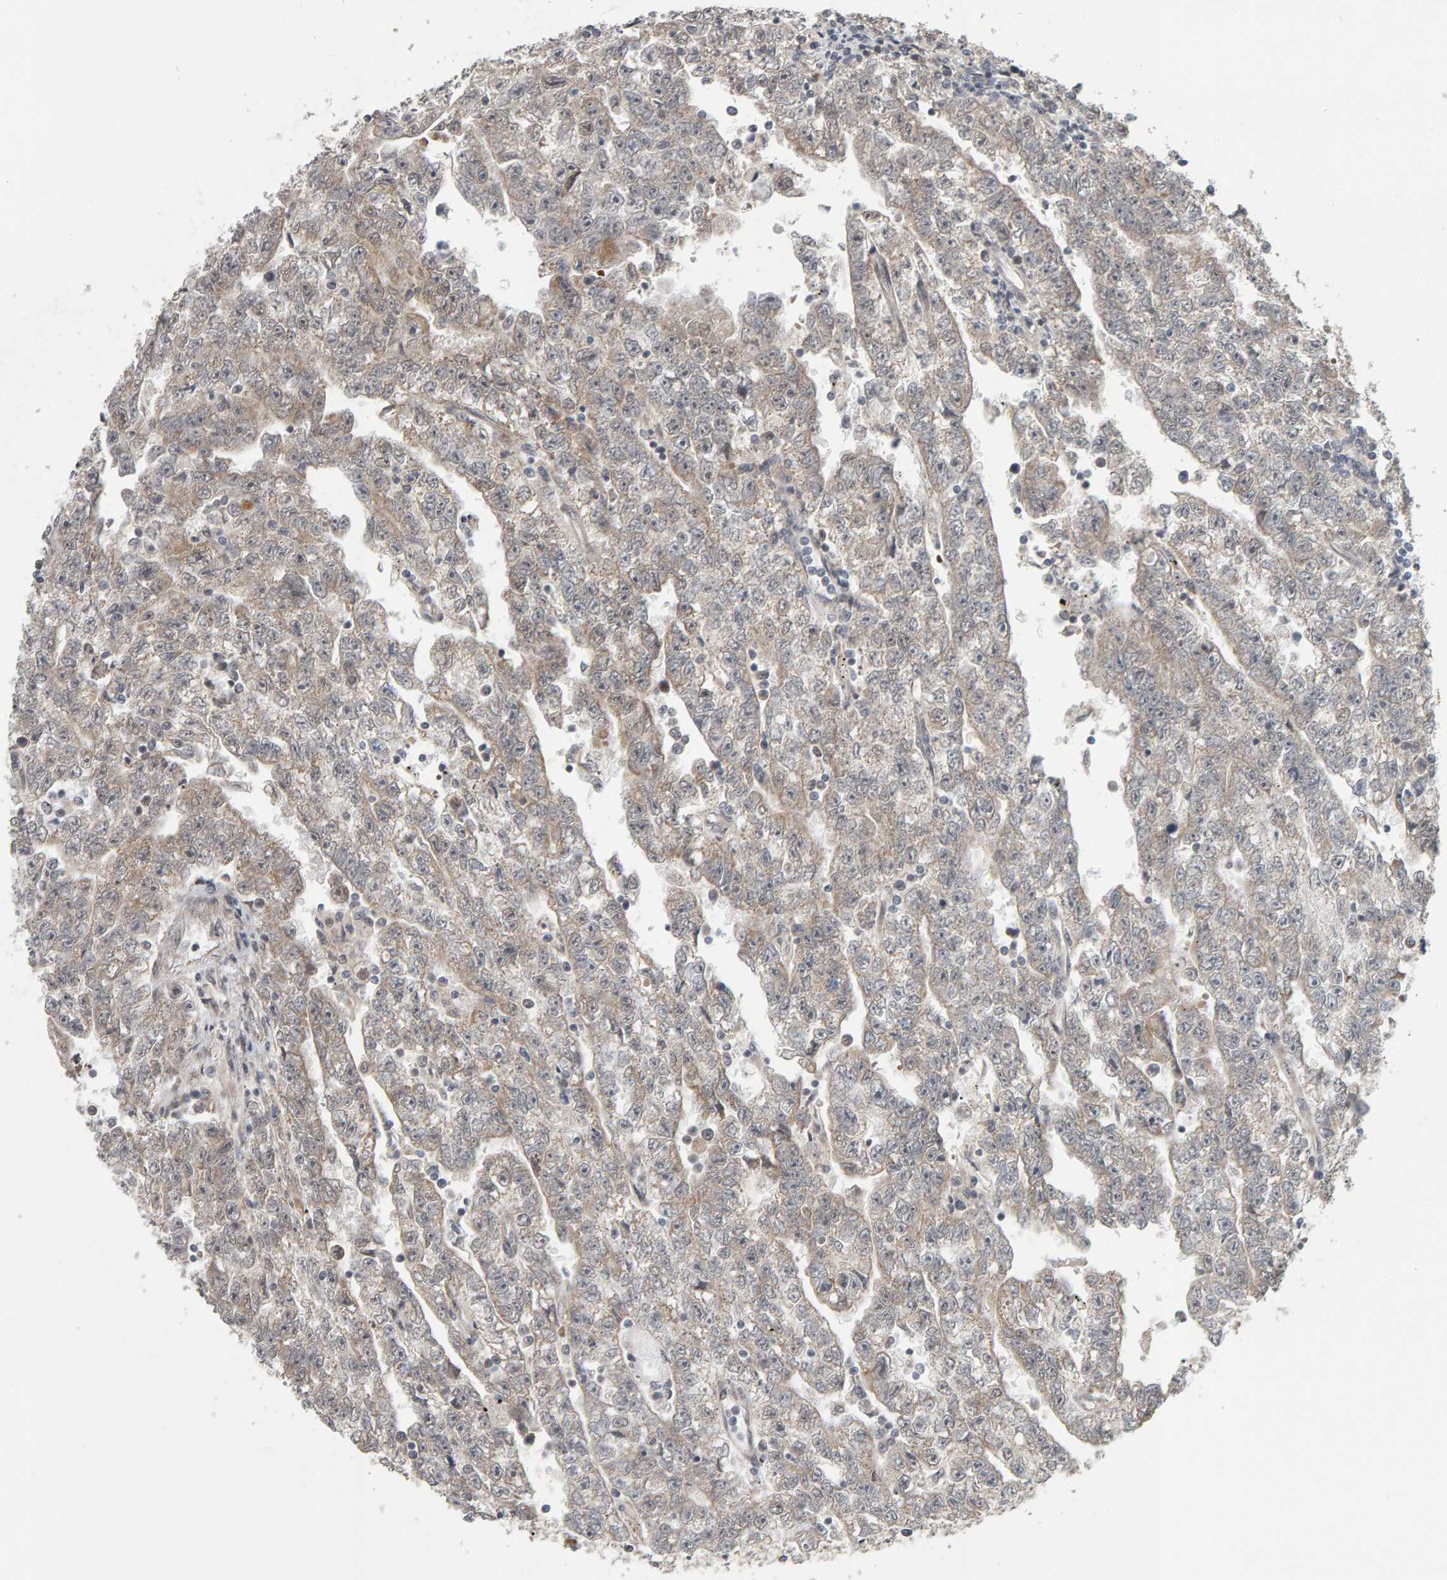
{"staining": {"intensity": "weak", "quantity": "<25%", "location": "cytoplasmic/membranous"}, "tissue": "testis cancer", "cell_type": "Tumor cells", "image_type": "cancer", "snomed": [{"axis": "morphology", "description": "Carcinoma, Embryonal, NOS"}, {"axis": "topography", "description": "Testis"}], "caption": "Immunohistochemistry (IHC) image of neoplastic tissue: human testis cancer stained with DAB (3,3'-diaminobenzidine) exhibits no significant protein staining in tumor cells.", "gene": "DAP3", "patient": {"sex": "male", "age": 25}}